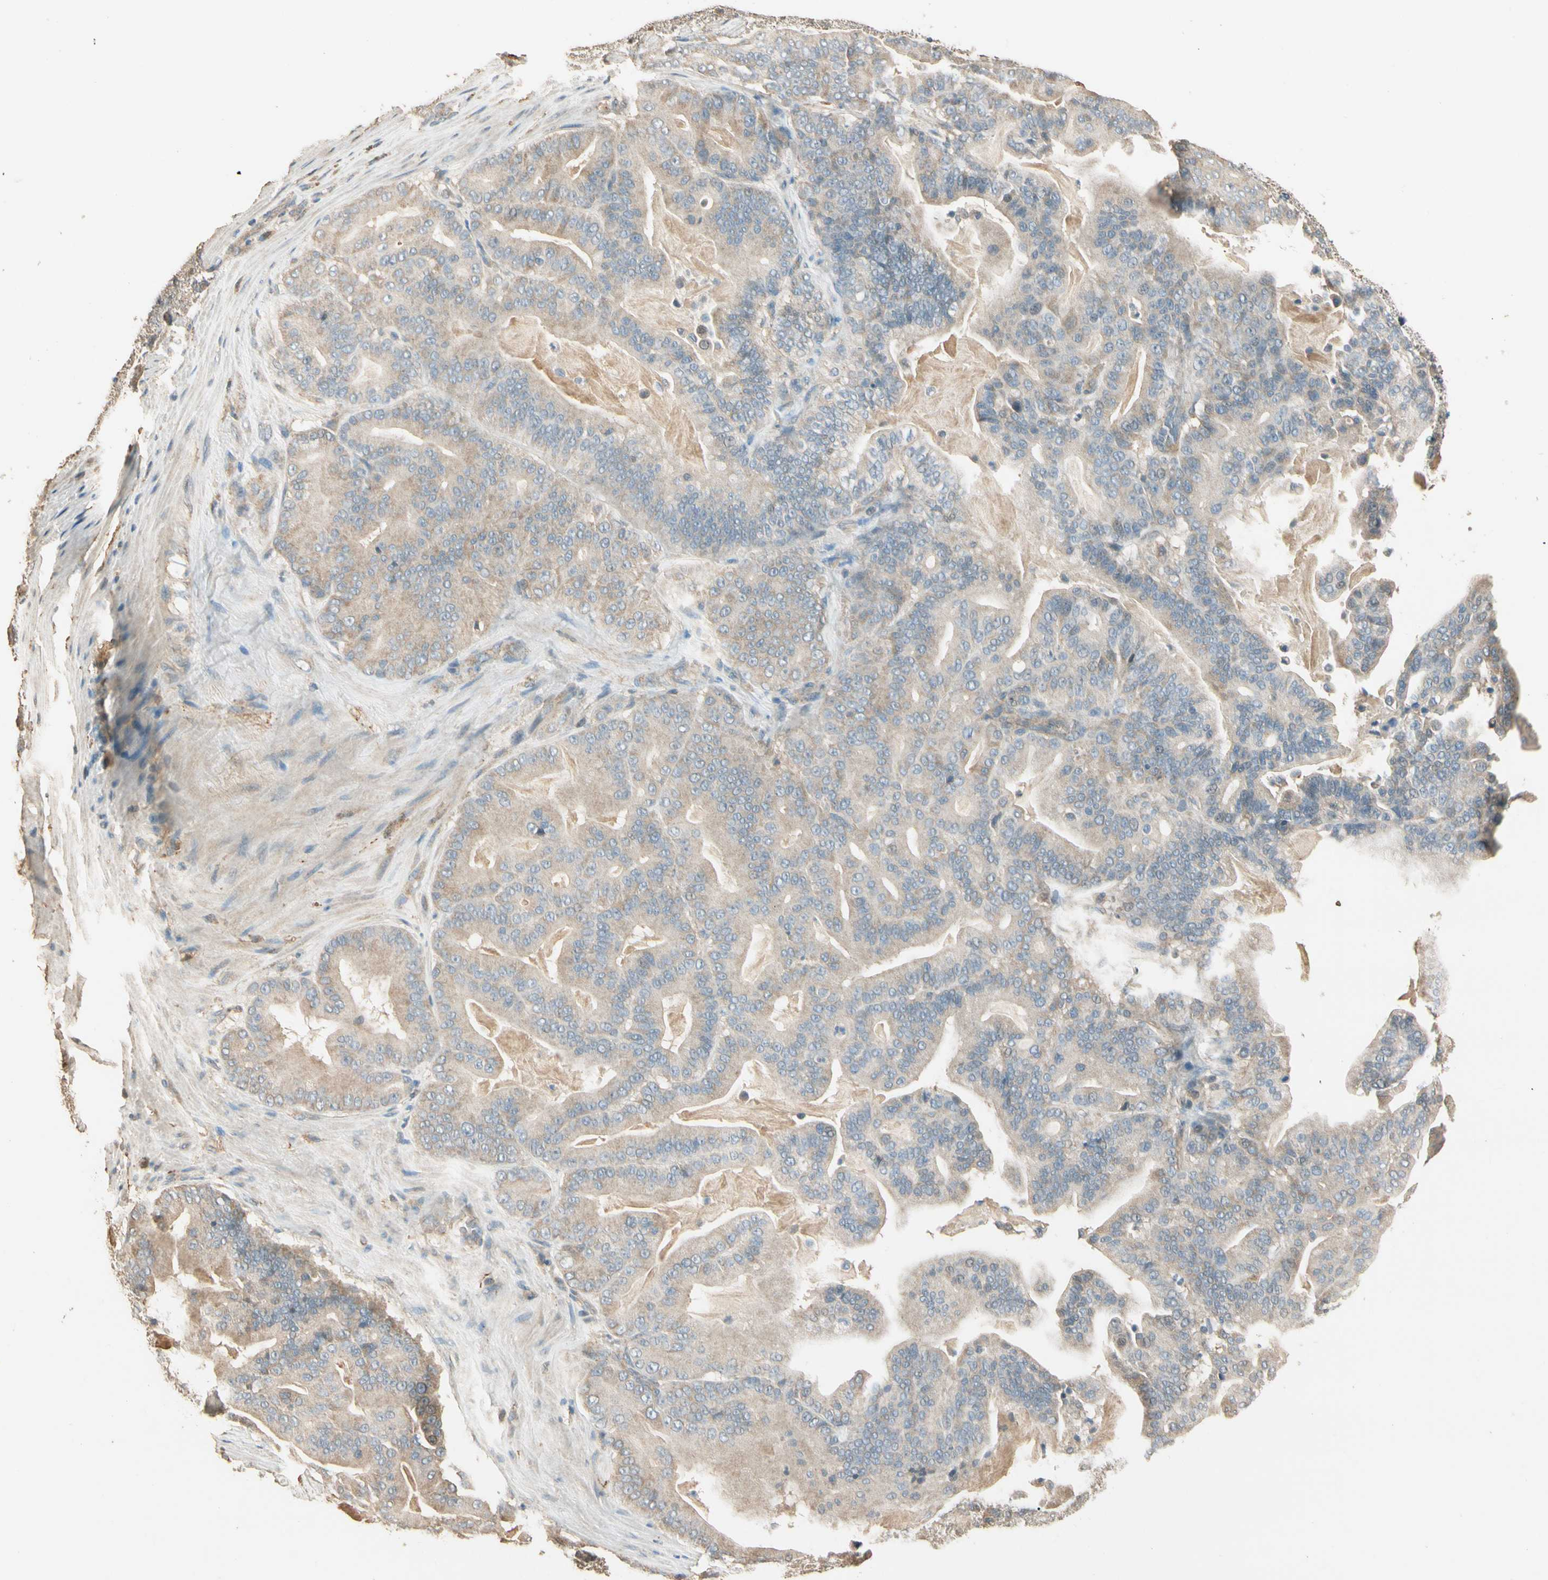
{"staining": {"intensity": "weak", "quantity": "25%-75%", "location": "cytoplasmic/membranous"}, "tissue": "pancreatic cancer", "cell_type": "Tumor cells", "image_type": "cancer", "snomed": [{"axis": "morphology", "description": "Adenocarcinoma, NOS"}, {"axis": "topography", "description": "Pancreas"}], "caption": "Adenocarcinoma (pancreatic) tissue reveals weak cytoplasmic/membranous staining in approximately 25%-75% of tumor cells Nuclei are stained in blue.", "gene": "CDH6", "patient": {"sex": "male", "age": 63}}